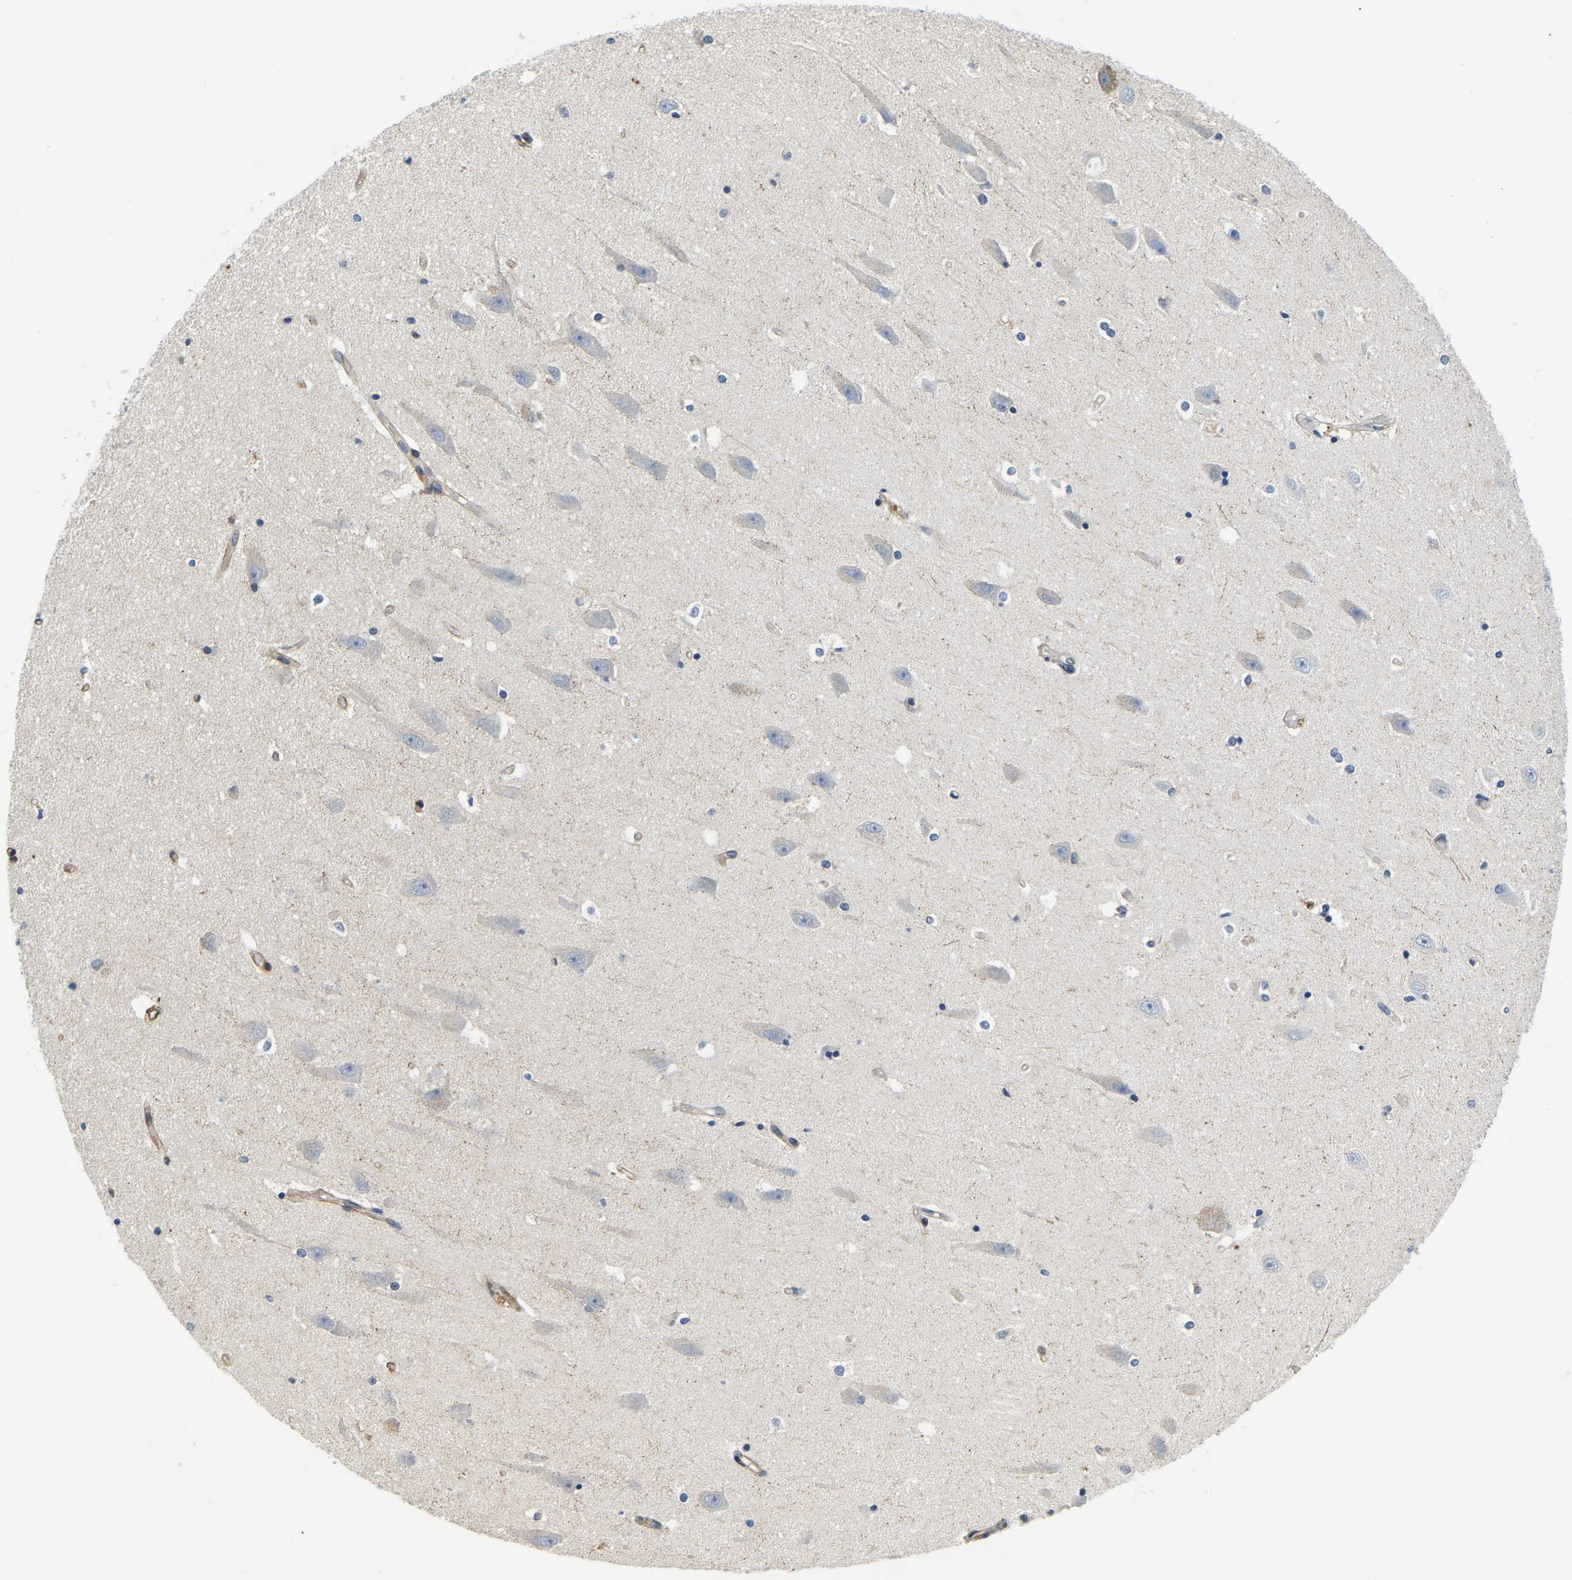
{"staining": {"intensity": "negative", "quantity": "none", "location": "none"}, "tissue": "hippocampus", "cell_type": "Glial cells", "image_type": "normal", "snomed": [{"axis": "morphology", "description": "Normal tissue, NOS"}, {"axis": "topography", "description": "Hippocampus"}], "caption": "A photomicrograph of human hippocampus is negative for staining in glial cells. (Brightfield microscopy of DAB (3,3'-diaminobenzidine) immunohistochemistry at high magnification).", "gene": "LIAS", "patient": {"sex": "male", "age": 45}}